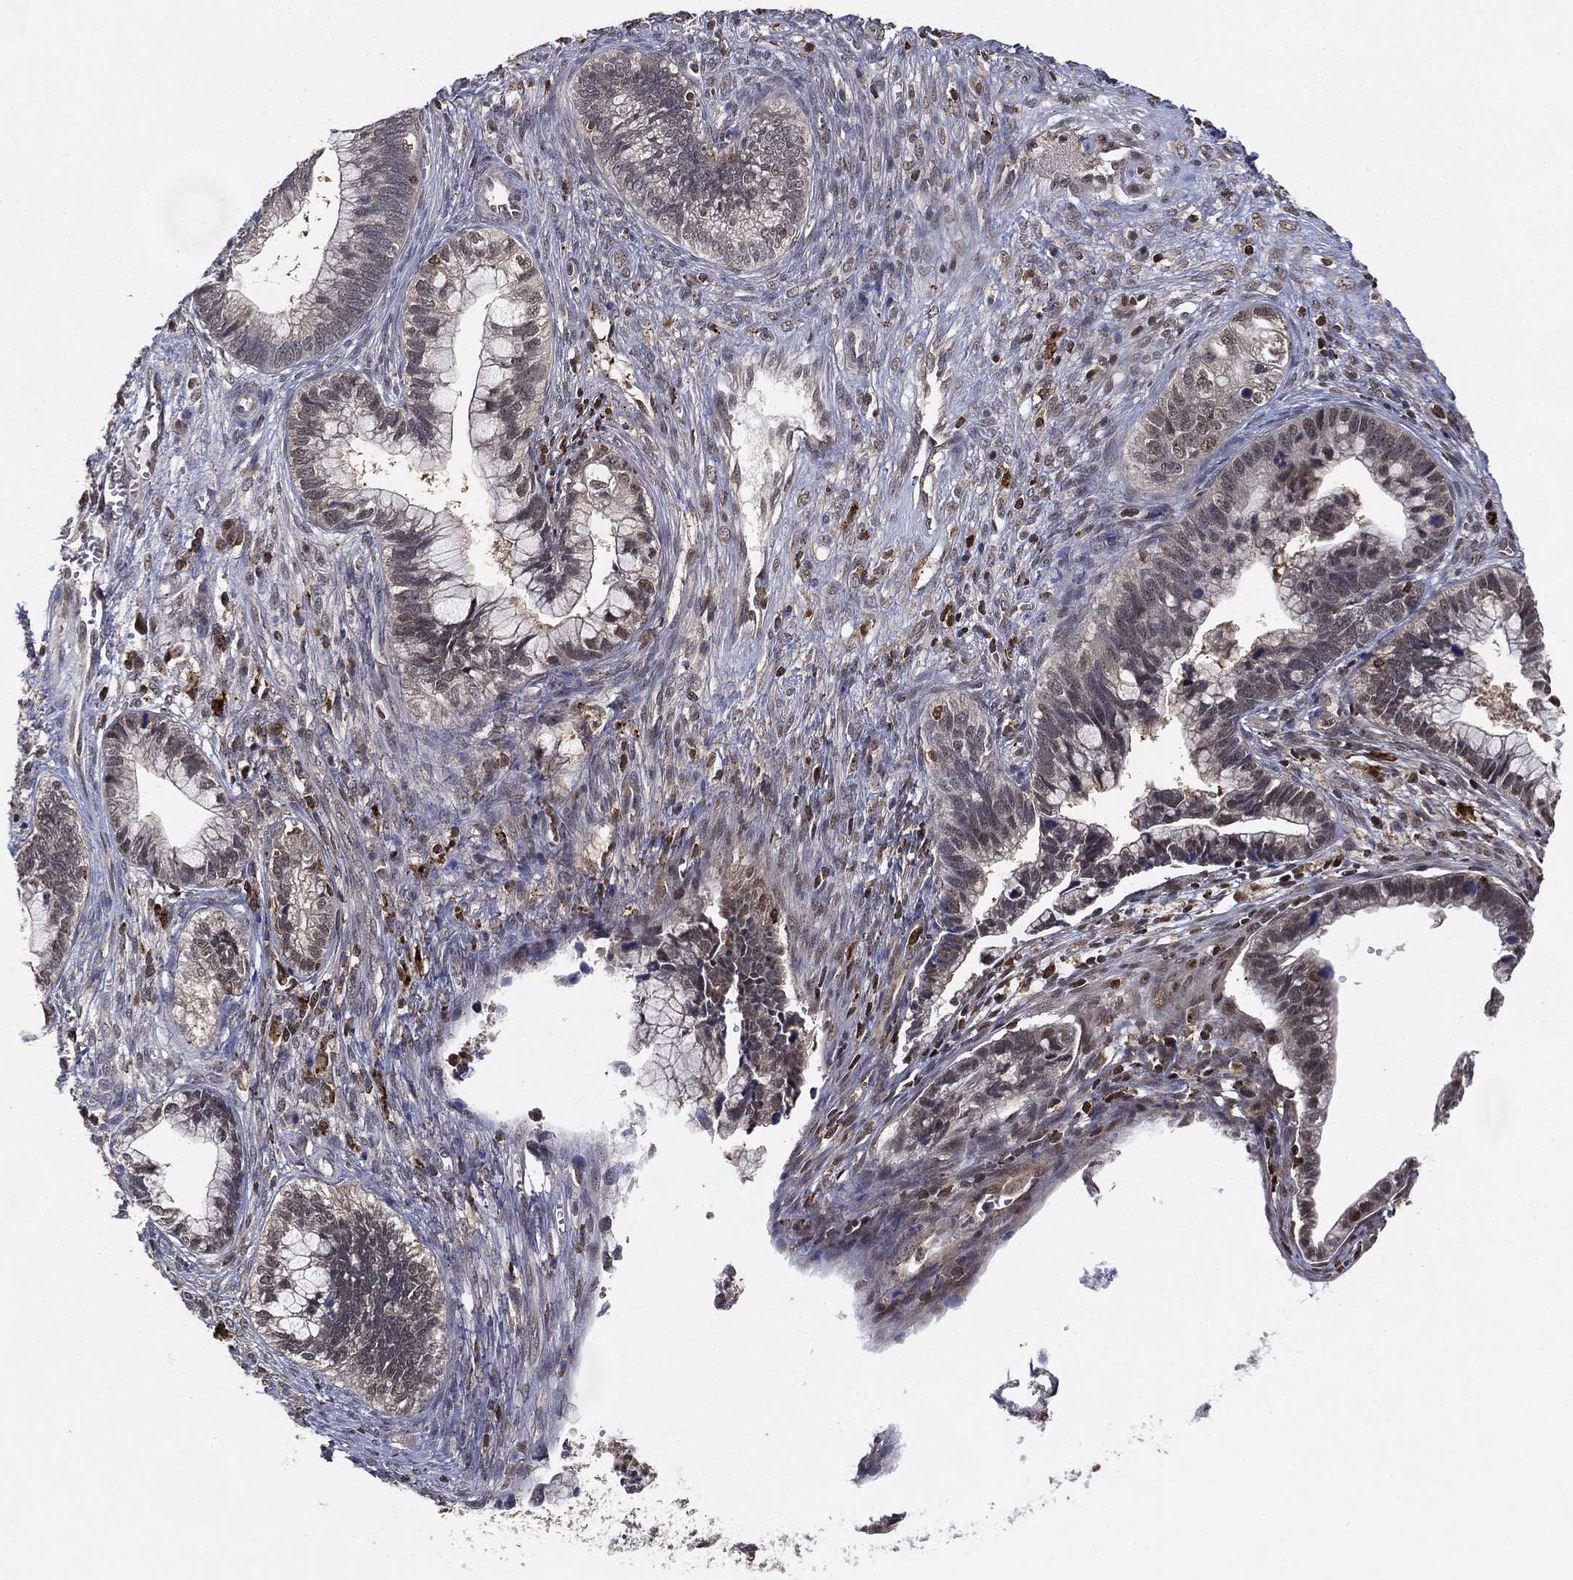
{"staining": {"intensity": "negative", "quantity": "none", "location": "none"}, "tissue": "cervical cancer", "cell_type": "Tumor cells", "image_type": "cancer", "snomed": [{"axis": "morphology", "description": "Adenocarcinoma, NOS"}, {"axis": "topography", "description": "Cervix"}], "caption": "Immunohistochemical staining of cervical cancer reveals no significant expression in tumor cells. (Stains: DAB IHC with hematoxylin counter stain, Microscopy: brightfield microscopy at high magnification).", "gene": "WDR26", "patient": {"sex": "female", "age": 44}}